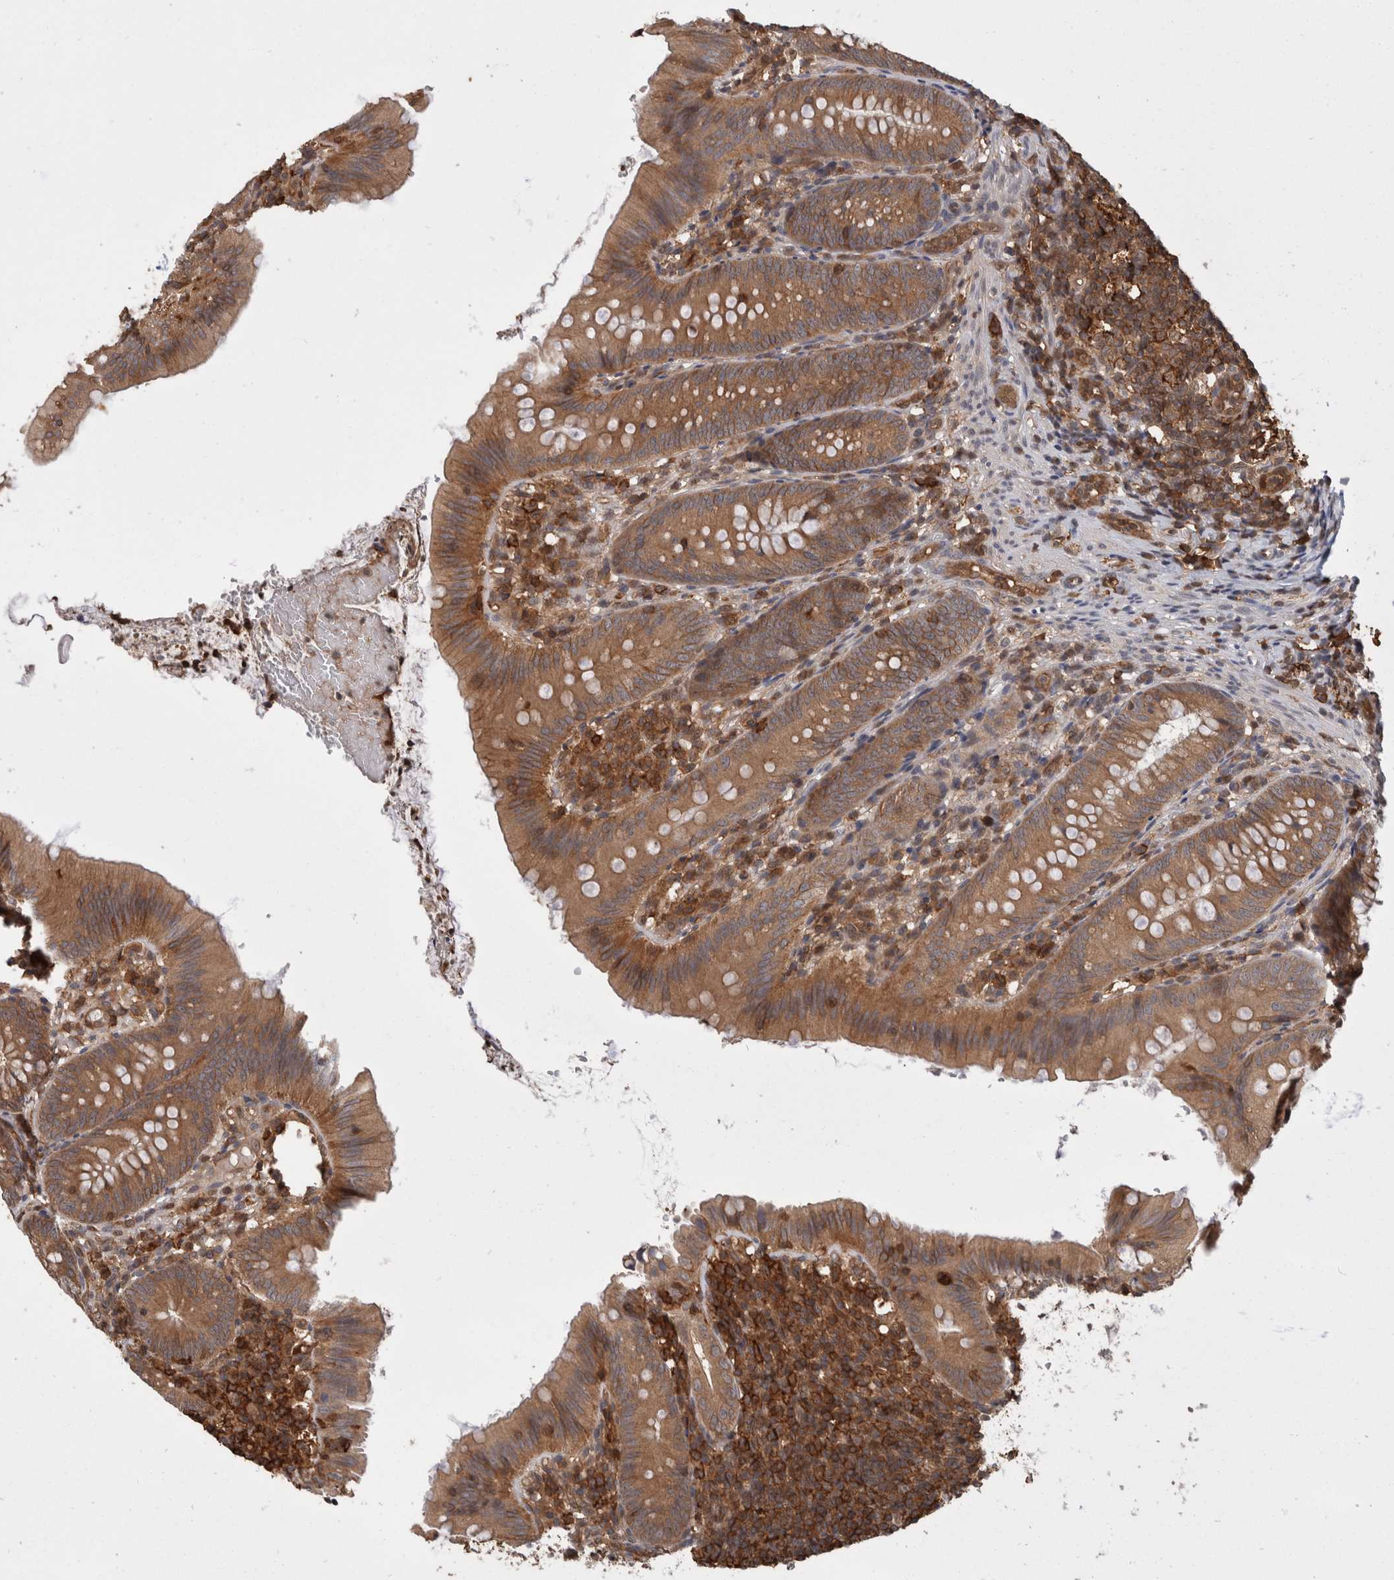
{"staining": {"intensity": "moderate", "quantity": ">75%", "location": "cytoplasmic/membranous"}, "tissue": "appendix", "cell_type": "Glandular cells", "image_type": "normal", "snomed": [{"axis": "morphology", "description": "Normal tissue, NOS"}, {"axis": "topography", "description": "Appendix"}], "caption": "Immunohistochemical staining of unremarkable appendix demonstrates >75% levels of moderate cytoplasmic/membranous protein positivity in approximately >75% of glandular cells.", "gene": "PFDN4", "patient": {"sex": "male", "age": 1}}